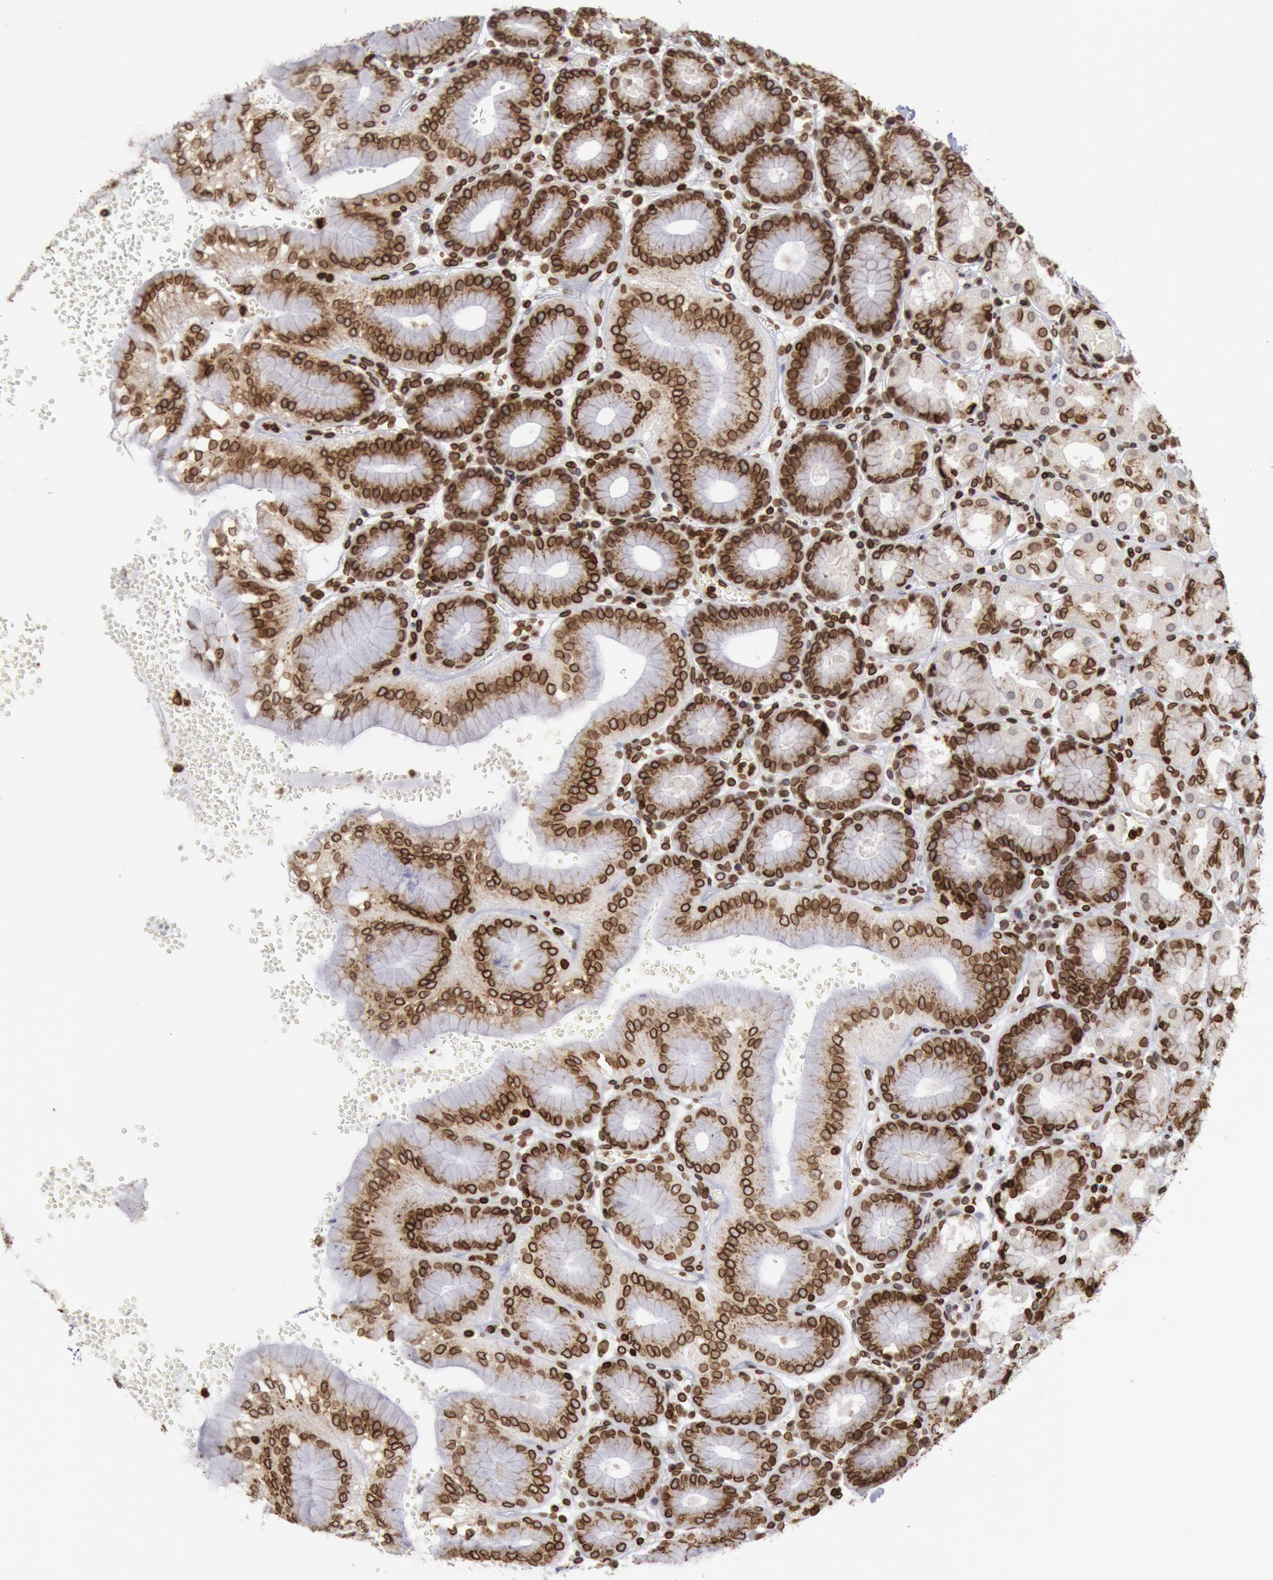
{"staining": {"intensity": "strong", "quantity": ">75%", "location": "nuclear"}, "tissue": "stomach", "cell_type": "Glandular cells", "image_type": "normal", "snomed": [{"axis": "morphology", "description": "Normal tissue, NOS"}, {"axis": "topography", "description": "Stomach, upper"}, {"axis": "topography", "description": "Stomach"}], "caption": "IHC photomicrograph of unremarkable stomach stained for a protein (brown), which exhibits high levels of strong nuclear positivity in approximately >75% of glandular cells.", "gene": "SUN2", "patient": {"sex": "male", "age": 76}}